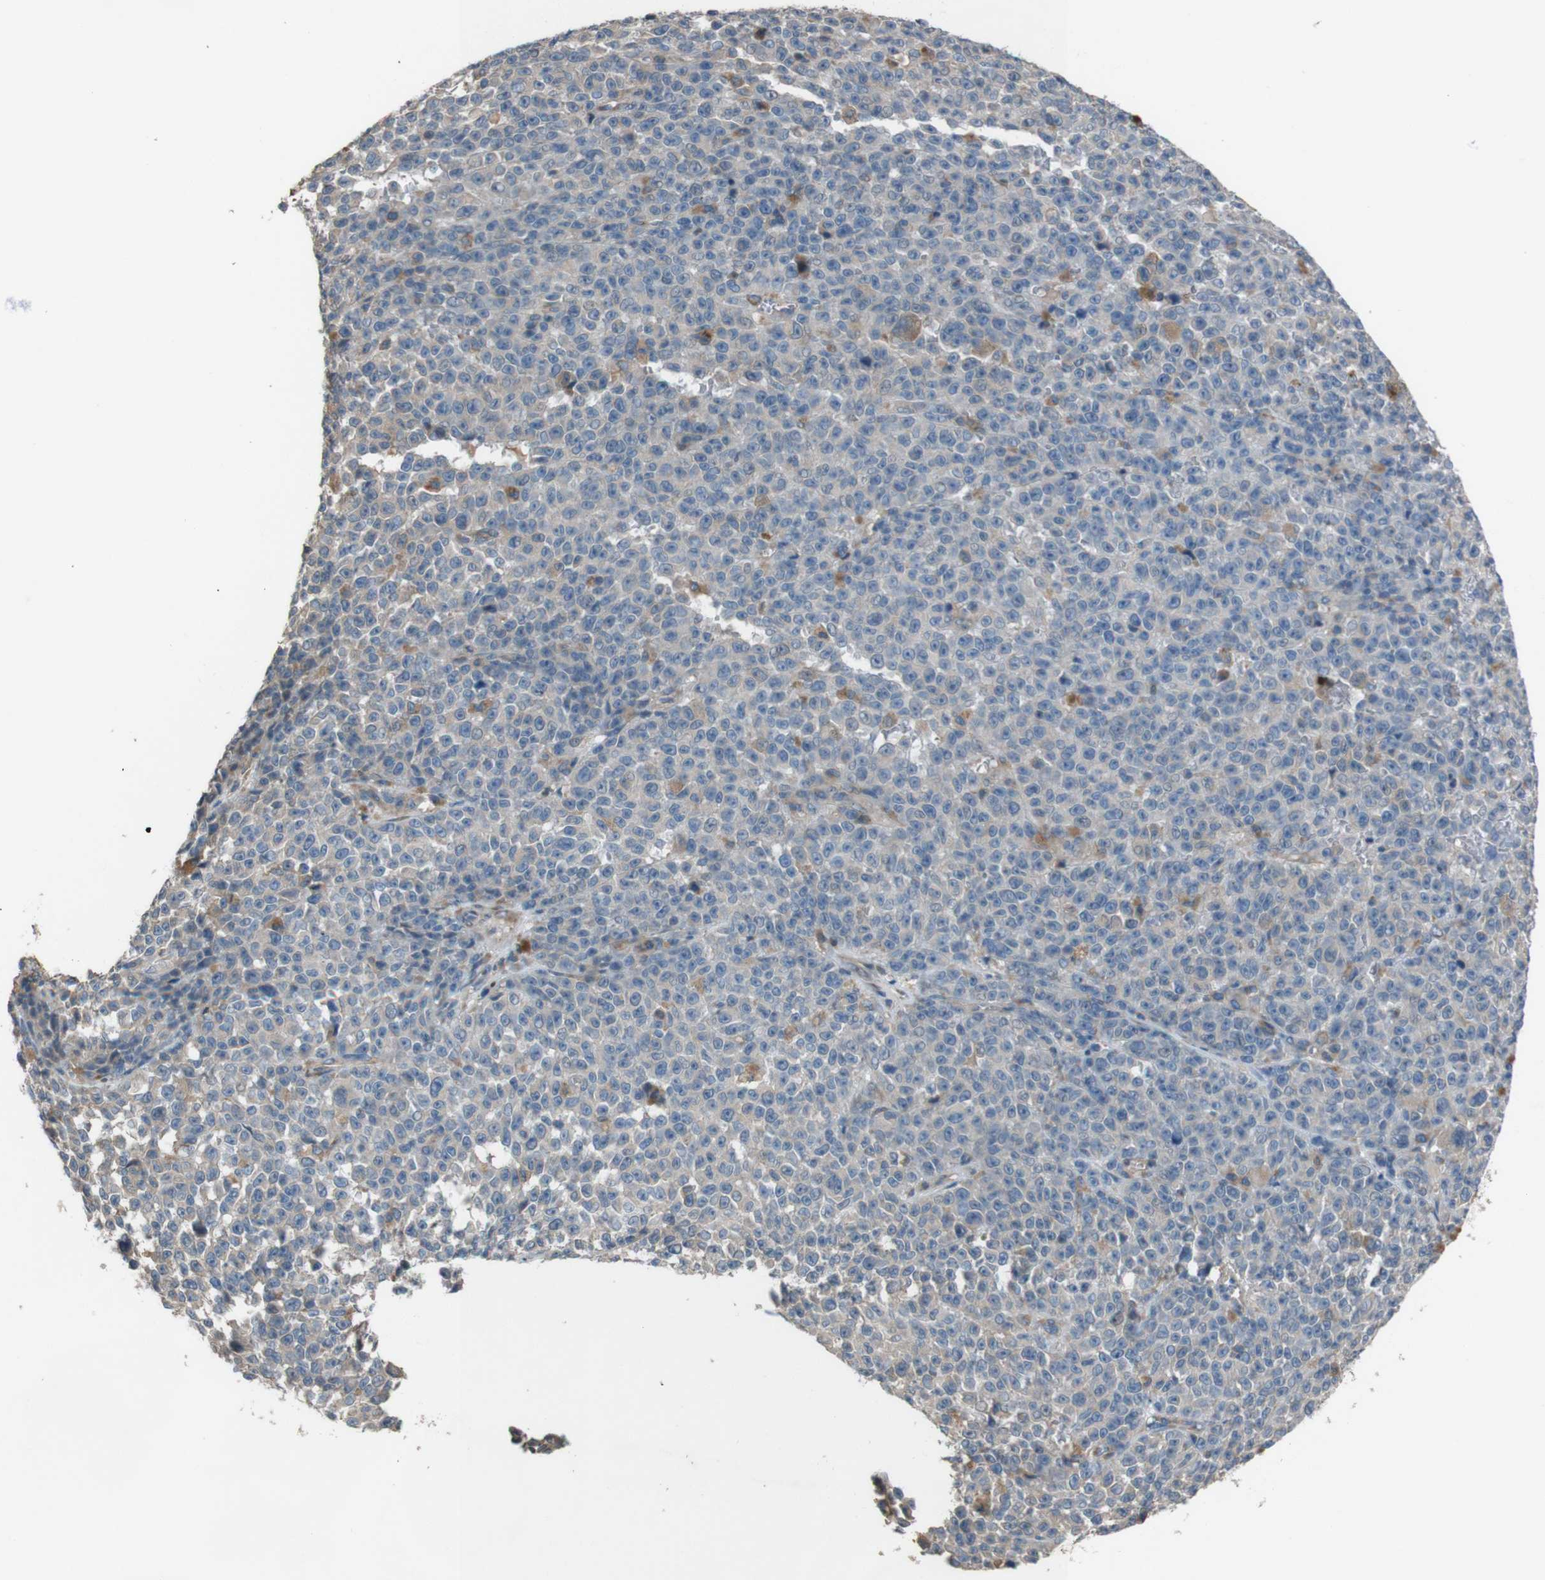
{"staining": {"intensity": "negative", "quantity": "none", "location": "none"}, "tissue": "melanoma", "cell_type": "Tumor cells", "image_type": "cancer", "snomed": [{"axis": "morphology", "description": "Malignant melanoma, NOS"}, {"axis": "topography", "description": "Skin"}], "caption": "Micrograph shows no significant protein staining in tumor cells of malignant melanoma. Brightfield microscopy of IHC stained with DAB (3,3'-diaminobenzidine) (brown) and hematoxylin (blue), captured at high magnification.", "gene": "NAALADL2", "patient": {"sex": "female", "age": 82}}